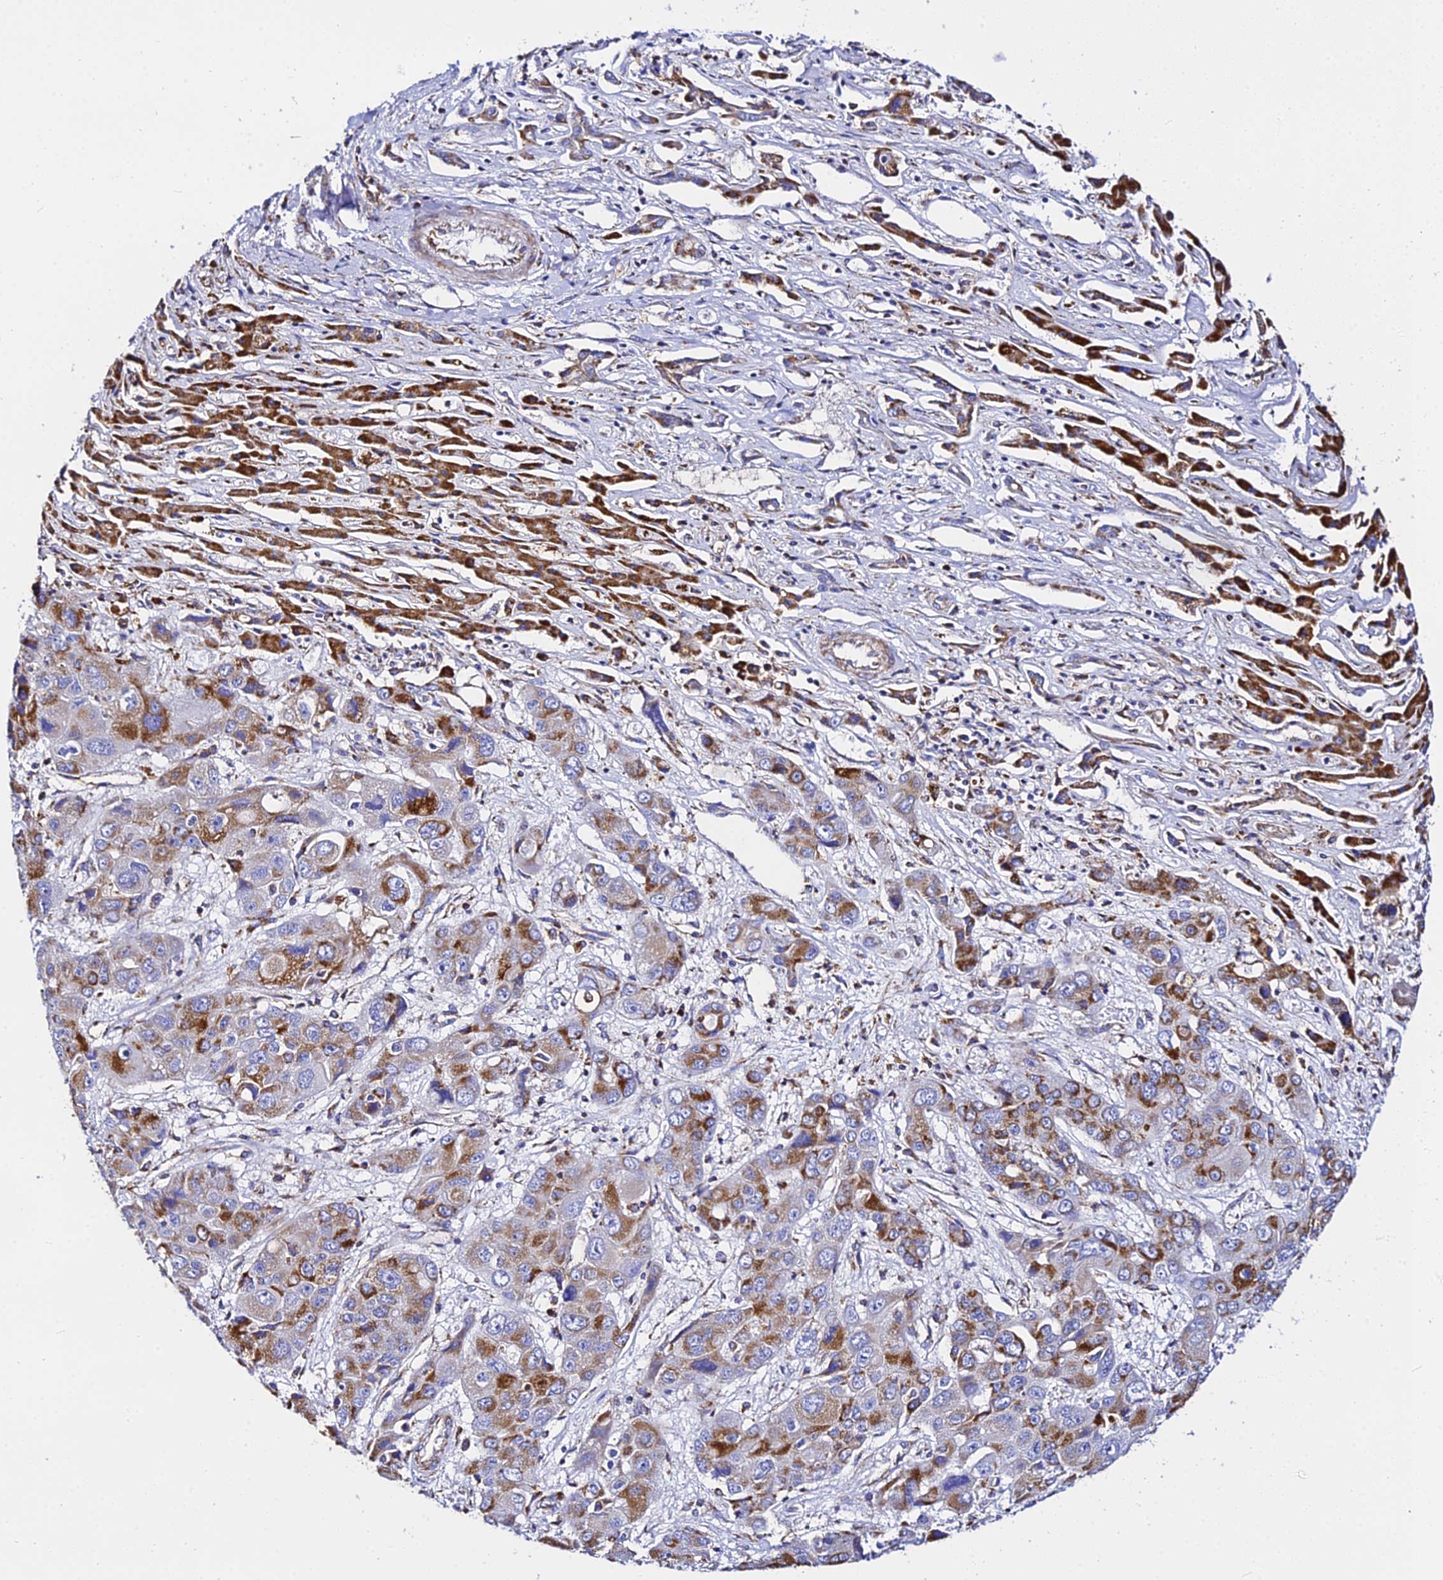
{"staining": {"intensity": "strong", "quantity": "25%-75%", "location": "cytoplasmic/membranous"}, "tissue": "liver cancer", "cell_type": "Tumor cells", "image_type": "cancer", "snomed": [{"axis": "morphology", "description": "Cholangiocarcinoma"}, {"axis": "topography", "description": "Liver"}], "caption": "A high amount of strong cytoplasmic/membranous expression is present in about 25%-75% of tumor cells in cholangiocarcinoma (liver) tissue.", "gene": "ZNF573", "patient": {"sex": "male", "age": 67}}